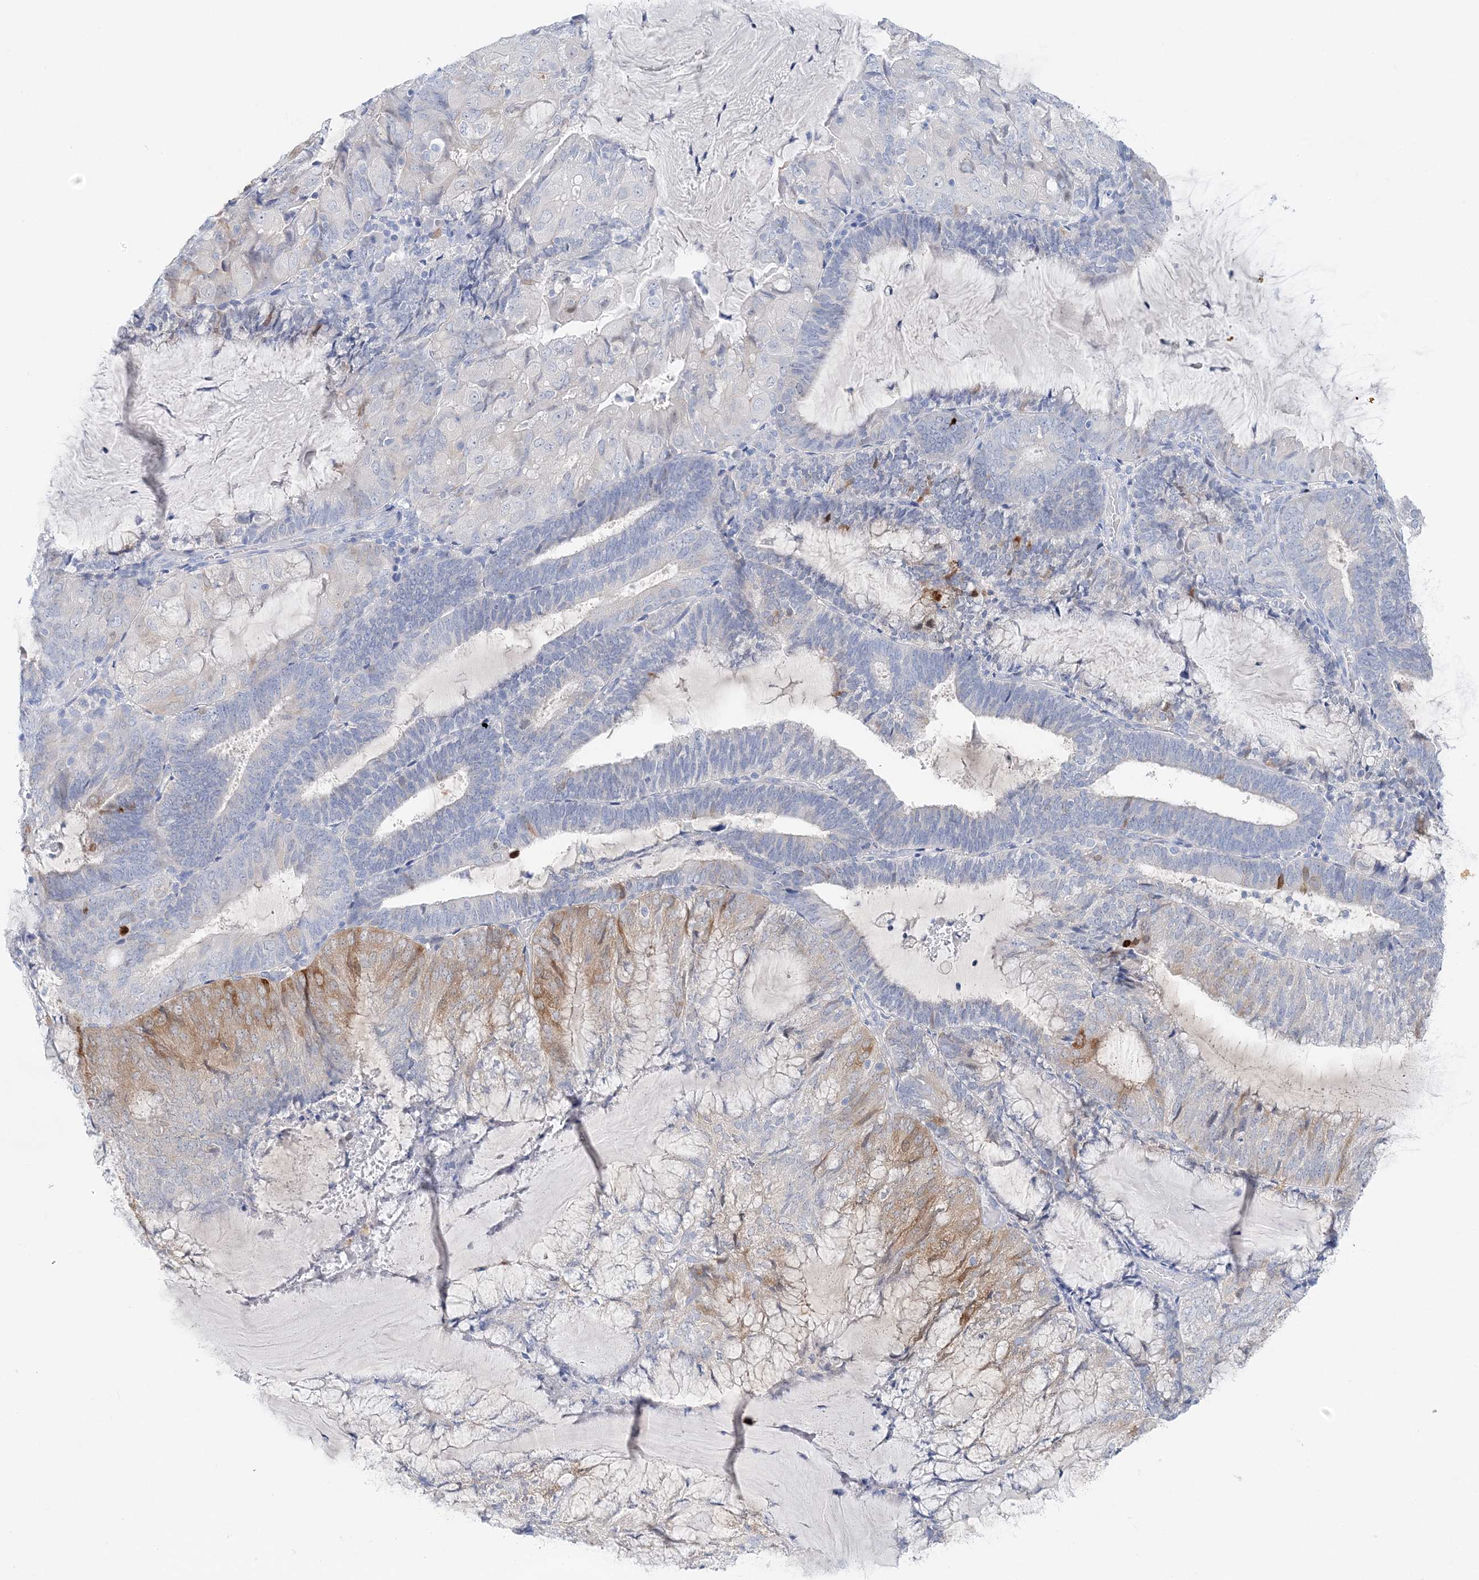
{"staining": {"intensity": "moderate", "quantity": "<25%", "location": "cytoplasmic/membranous"}, "tissue": "endometrial cancer", "cell_type": "Tumor cells", "image_type": "cancer", "snomed": [{"axis": "morphology", "description": "Adenocarcinoma, NOS"}, {"axis": "topography", "description": "Endometrium"}], "caption": "The image displays immunohistochemical staining of endometrial adenocarcinoma. There is moderate cytoplasmic/membranous expression is identified in about <25% of tumor cells. Using DAB (brown) and hematoxylin (blue) stains, captured at high magnification using brightfield microscopy.", "gene": "HMGCS1", "patient": {"sex": "female", "age": 81}}